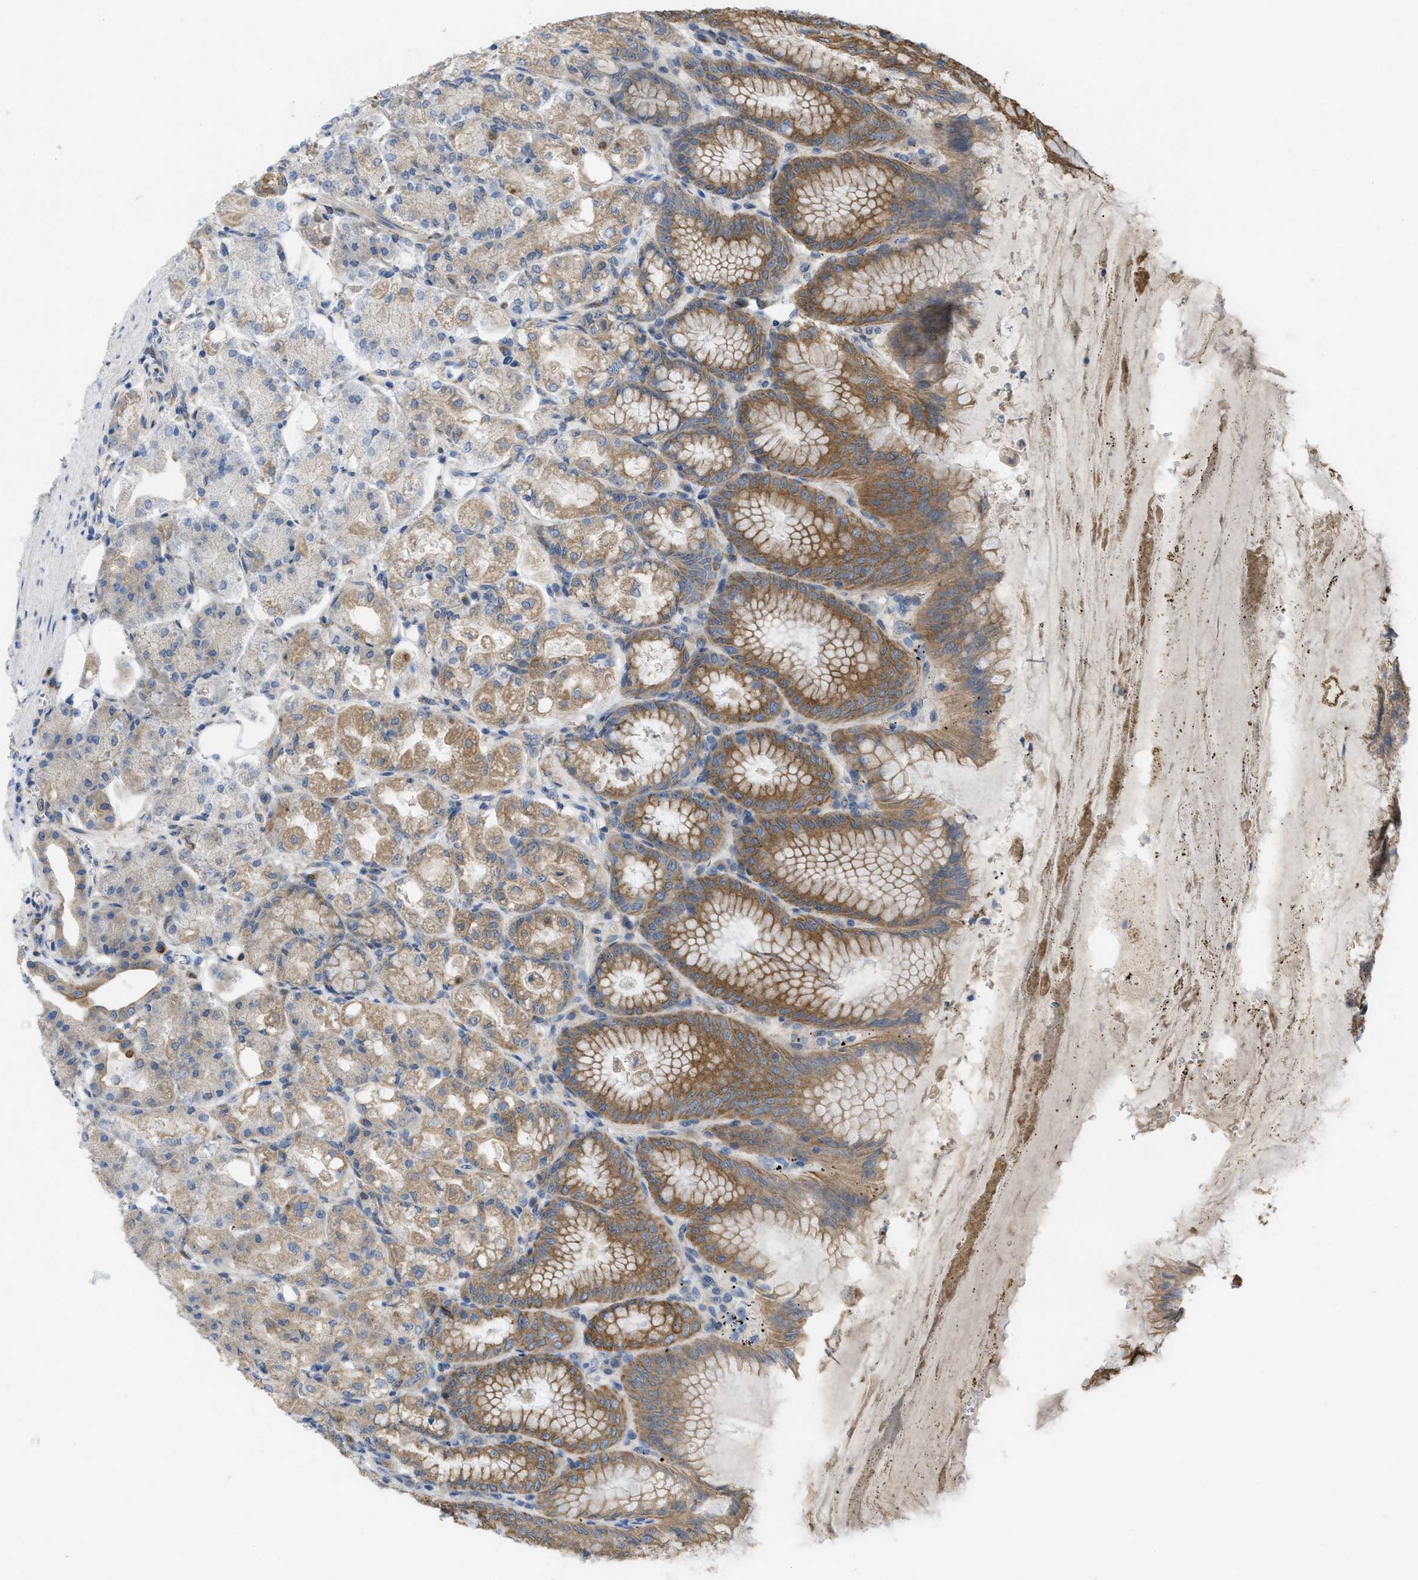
{"staining": {"intensity": "moderate", "quantity": "25%-75%", "location": "cytoplasmic/membranous"}, "tissue": "stomach", "cell_type": "Glandular cells", "image_type": "normal", "snomed": [{"axis": "morphology", "description": "Normal tissue, NOS"}, {"axis": "topography", "description": "Stomach, lower"}], "caption": "A histopathology image showing moderate cytoplasmic/membranous staining in approximately 25%-75% of glandular cells in benign stomach, as visualized by brown immunohistochemical staining.", "gene": "IFNLR1", "patient": {"sex": "male", "age": 71}}